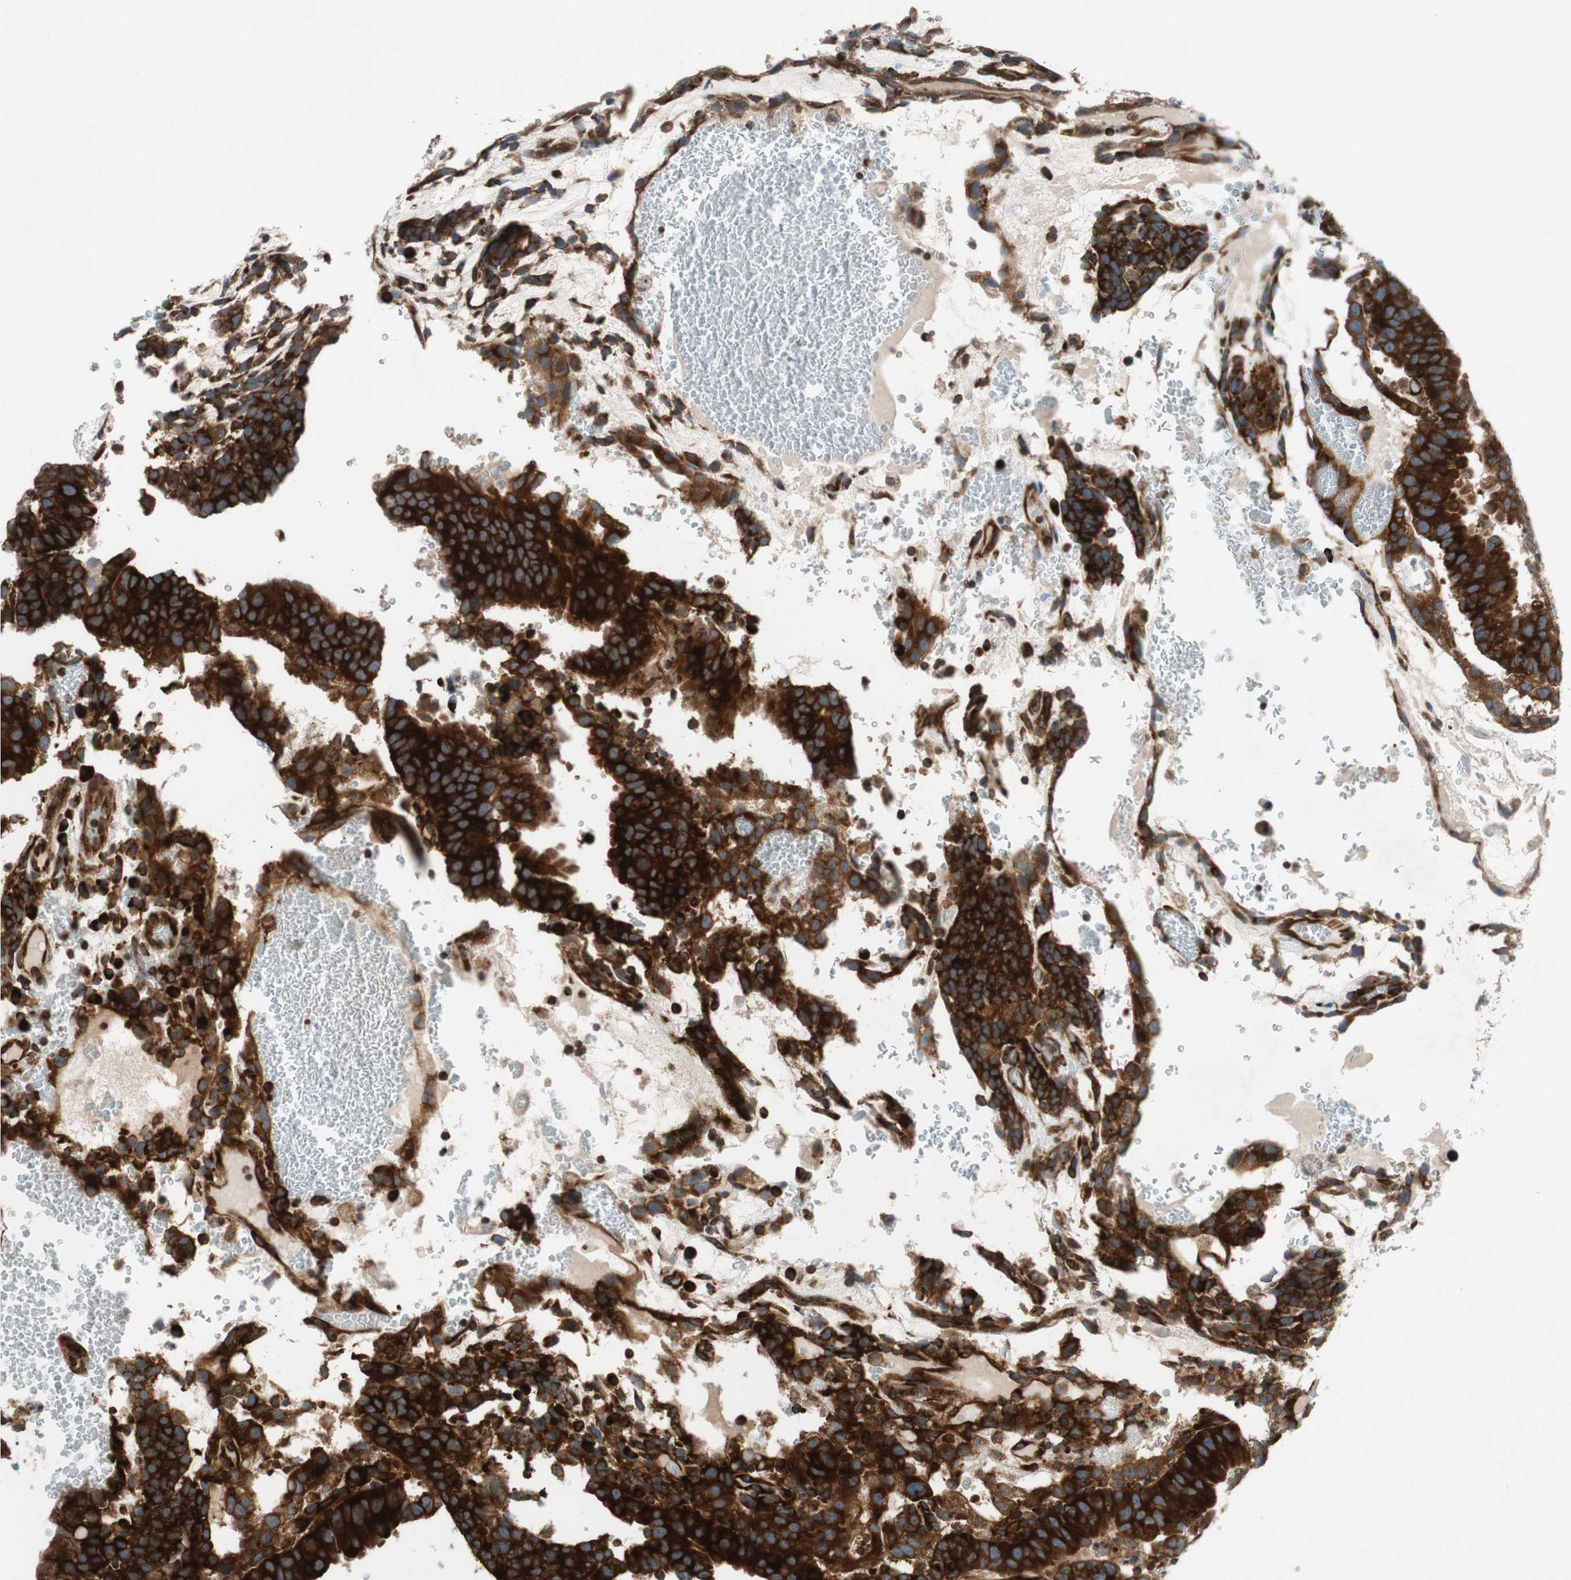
{"staining": {"intensity": "strong", "quantity": ">75%", "location": "cytoplasmic/membranous"}, "tissue": "testis cancer", "cell_type": "Tumor cells", "image_type": "cancer", "snomed": [{"axis": "morphology", "description": "Seminoma, NOS"}, {"axis": "morphology", "description": "Carcinoma, Embryonal, NOS"}, {"axis": "topography", "description": "Testis"}], "caption": "This histopathology image displays immunohistochemistry (IHC) staining of human testis cancer, with high strong cytoplasmic/membranous expression in about >75% of tumor cells.", "gene": "CCN4", "patient": {"sex": "male", "age": 52}}